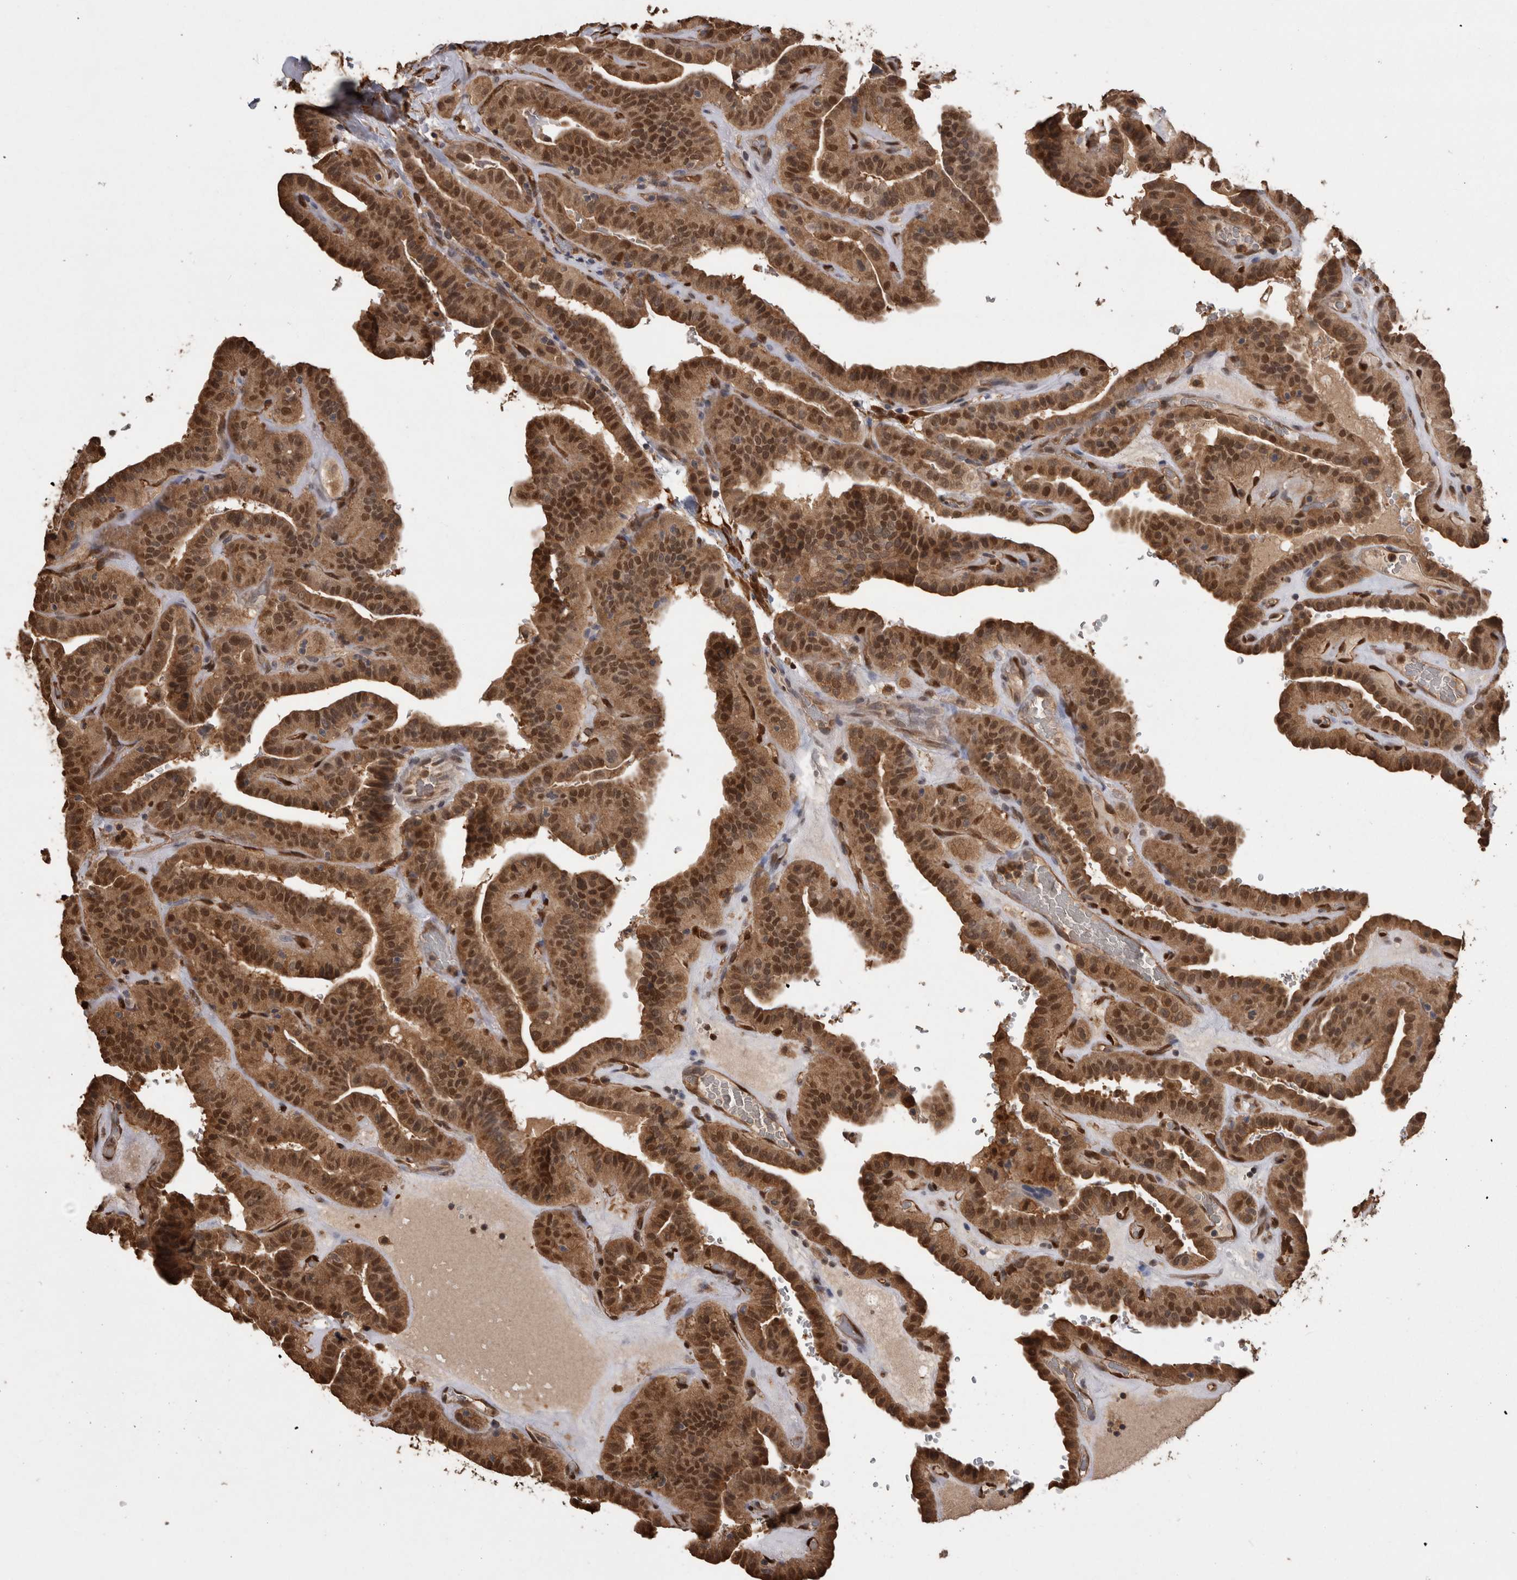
{"staining": {"intensity": "strong", "quantity": ">75%", "location": "cytoplasmic/membranous,nuclear"}, "tissue": "thyroid cancer", "cell_type": "Tumor cells", "image_type": "cancer", "snomed": [{"axis": "morphology", "description": "Papillary adenocarcinoma, NOS"}, {"axis": "topography", "description": "Thyroid gland"}], "caption": "Tumor cells show high levels of strong cytoplasmic/membranous and nuclear positivity in about >75% of cells in thyroid cancer (papillary adenocarcinoma).", "gene": "LXN", "patient": {"sex": "male", "age": 77}}